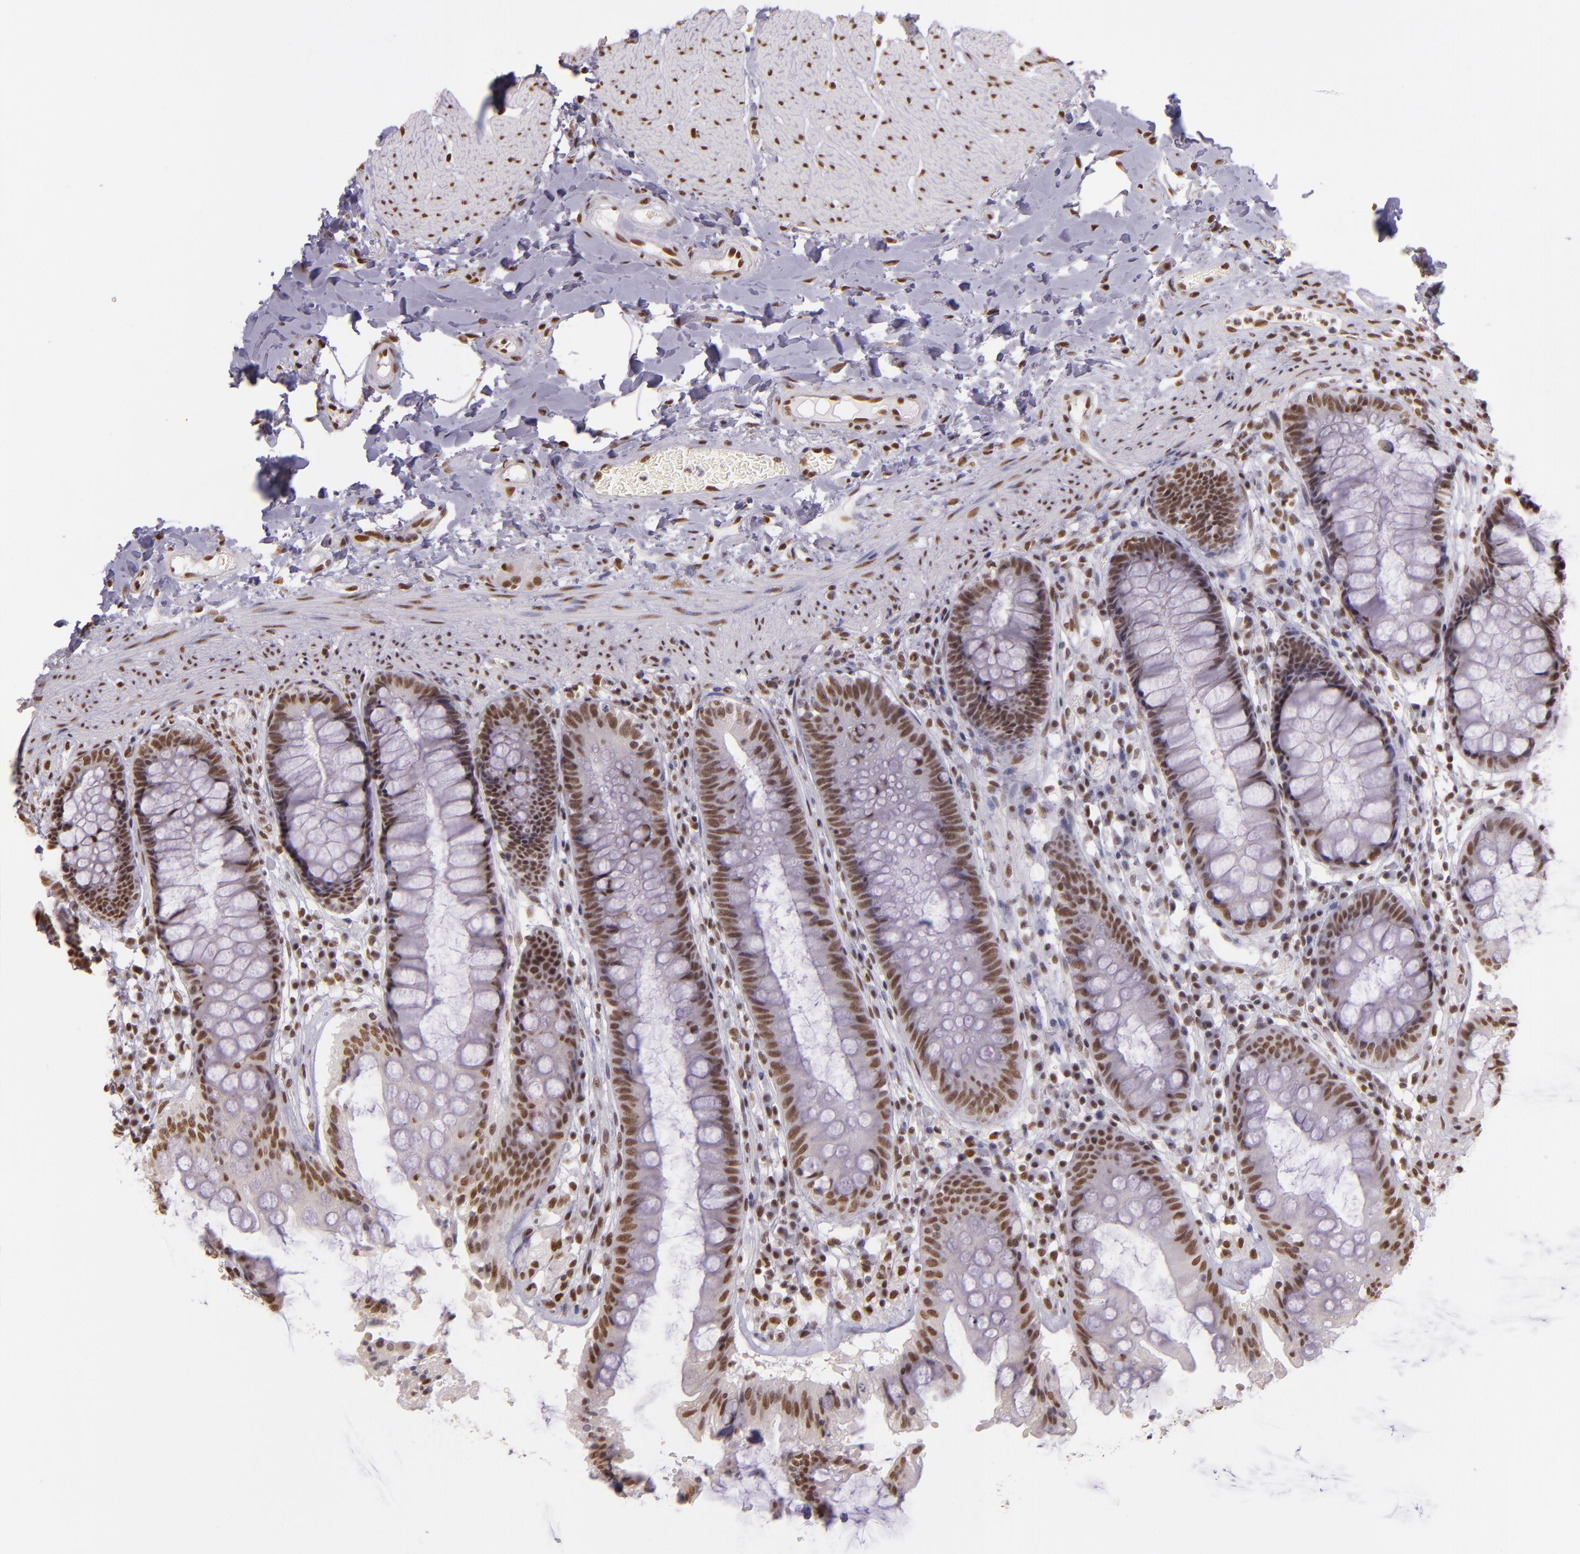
{"staining": {"intensity": "moderate", "quantity": ">75%", "location": "nuclear"}, "tissue": "rectum", "cell_type": "Glandular cells", "image_type": "normal", "snomed": [{"axis": "morphology", "description": "Normal tissue, NOS"}, {"axis": "topography", "description": "Rectum"}], "caption": "This histopathology image demonstrates IHC staining of benign rectum, with medium moderate nuclear staining in approximately >75% of glandular cells.", "gene": "USF1", "patient": {"sex": "female", "age": 46}}